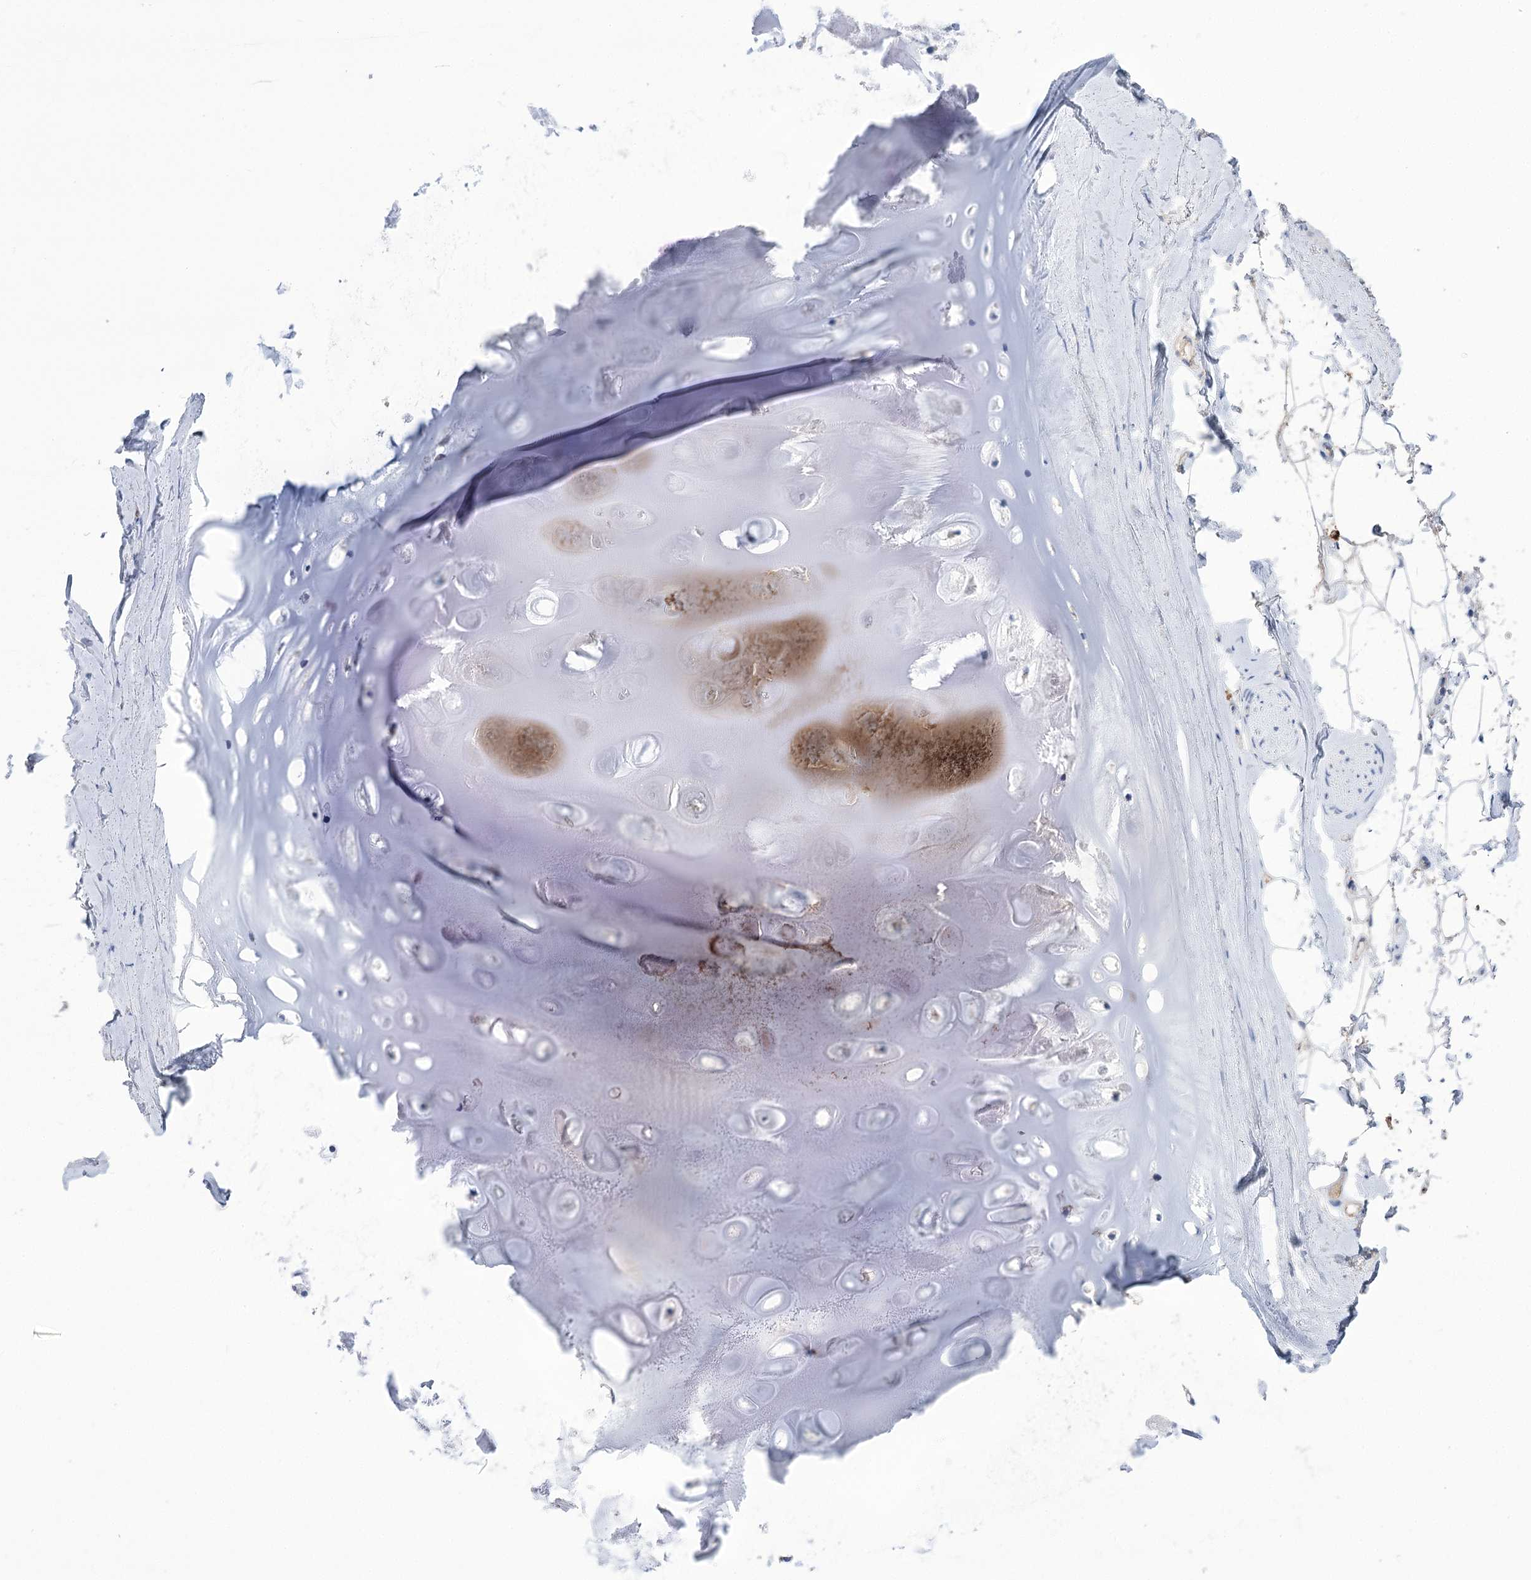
{"staining": {"intensity": "weak", "quantity": "25%-75%", "location": "cytoplasmic/membranous"}, "tissue": "adipose tissue", "cell_type": "Adipocytes", "image_type": "normal", "snomed": [{"axis": "morphology", "description": "Normal tissue, NOS"}, {"axis": "topography", "description": "Cartilage tissue"}, {"axis": "topography", "description": "Bronchus"}], "caption": "Protein staining of unremarkable adipose tissue displays weak cytoplasmic/membranous positivity in about 25%-75% of adipocytes.", "gene": "PRSS53", "patient": {"sex": "female", "age": 73}}